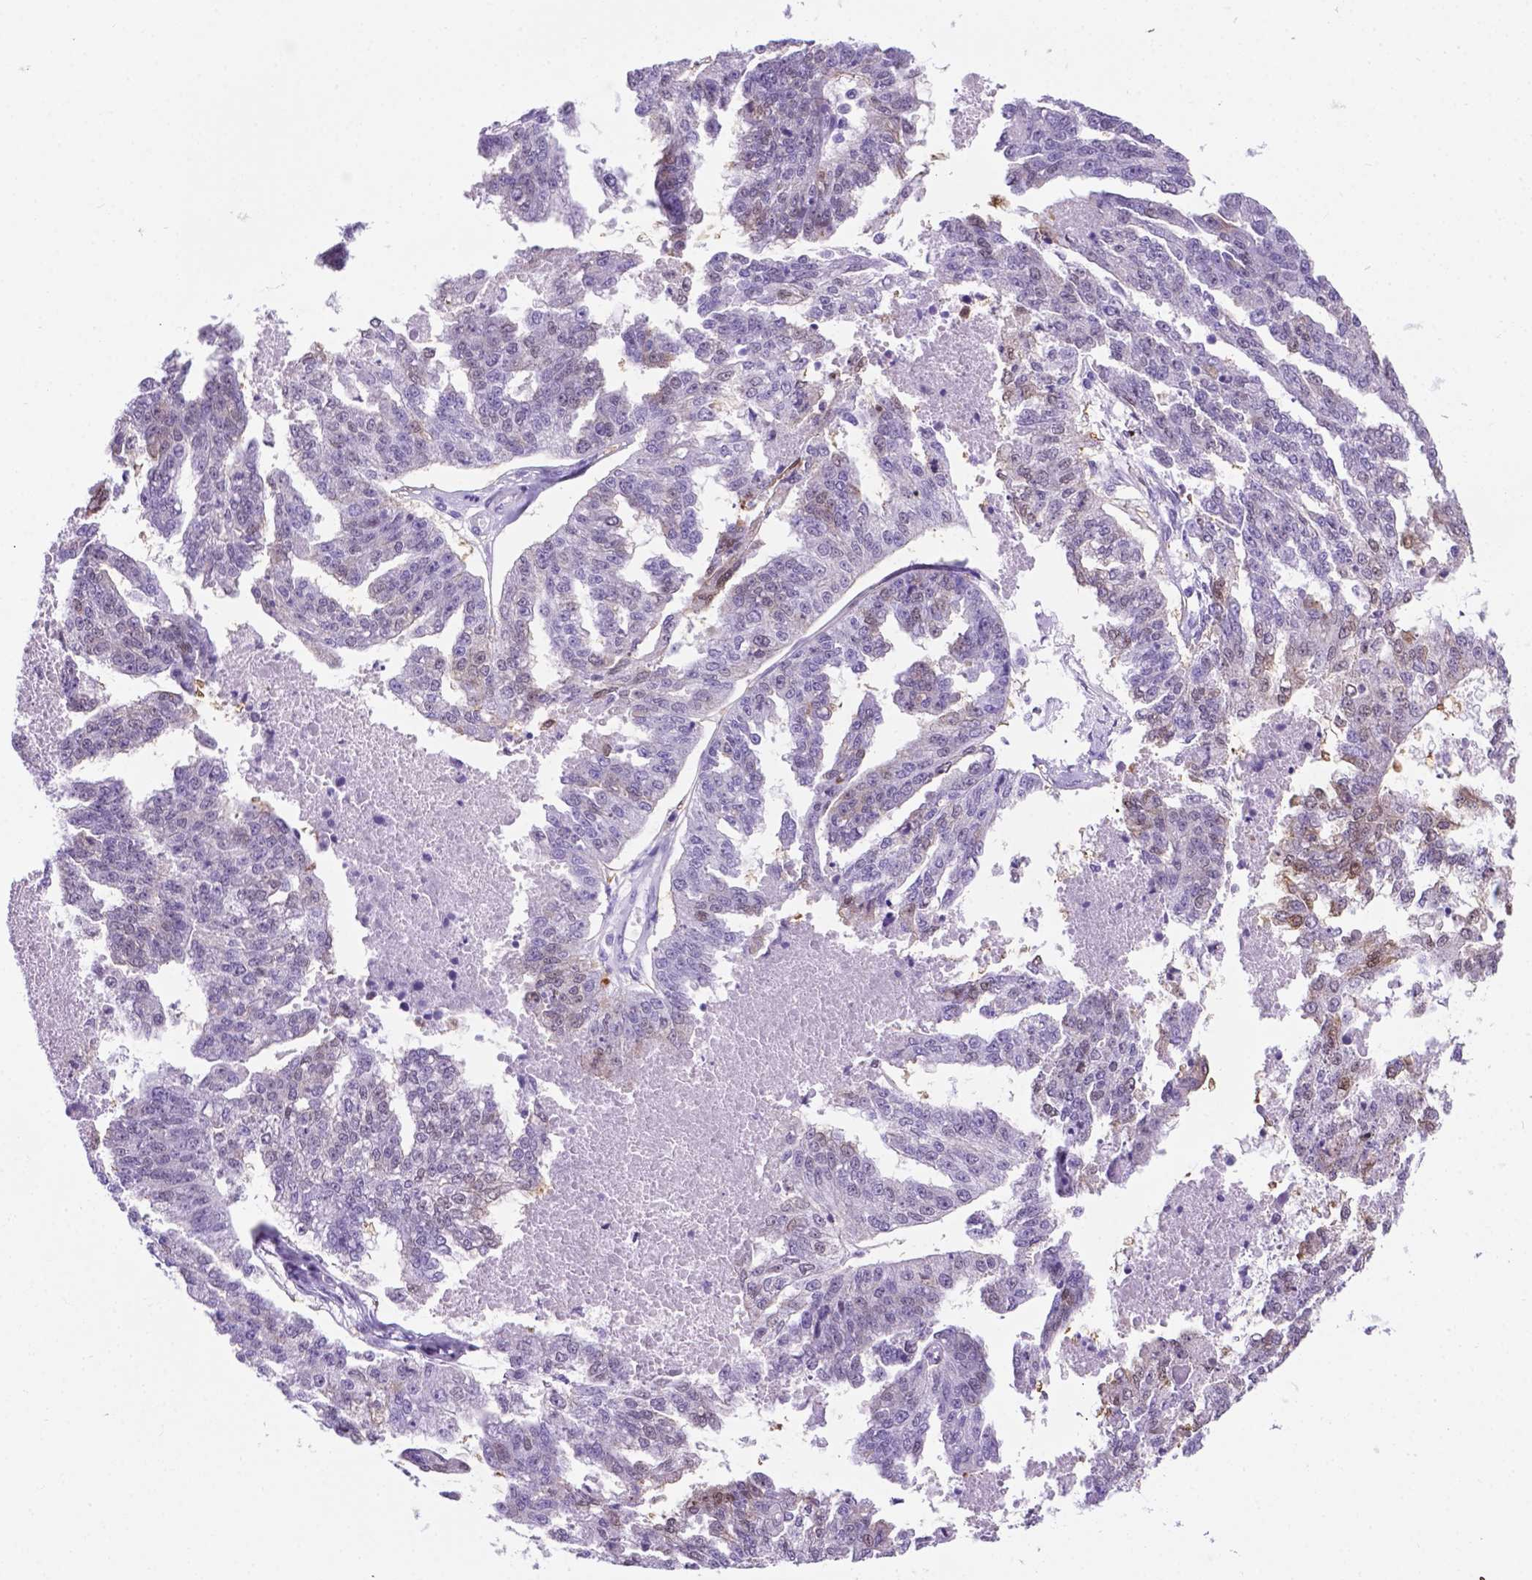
{"staining": {"intensity": "moderate", "quantity": "<25%", "location": "nuclear"}, "tissue": "ovarian cancer", "cell_type": "Tumor cells", "image_type": "cancer", "snomed": [{"axis": "morphology", "description": "Cystadenocarcinoma, serous, NOS"}, {"axis": "topography", "description": "Ovary"}], "caption": "A brown stain labels moderate nuclear staining of a protein in serous cystadenocarcinoma (ovarian) tumor cells. Nuclei are stained in blue.", "gene": "C17orf107", "patient": {"sex": "female", "age": 58}}